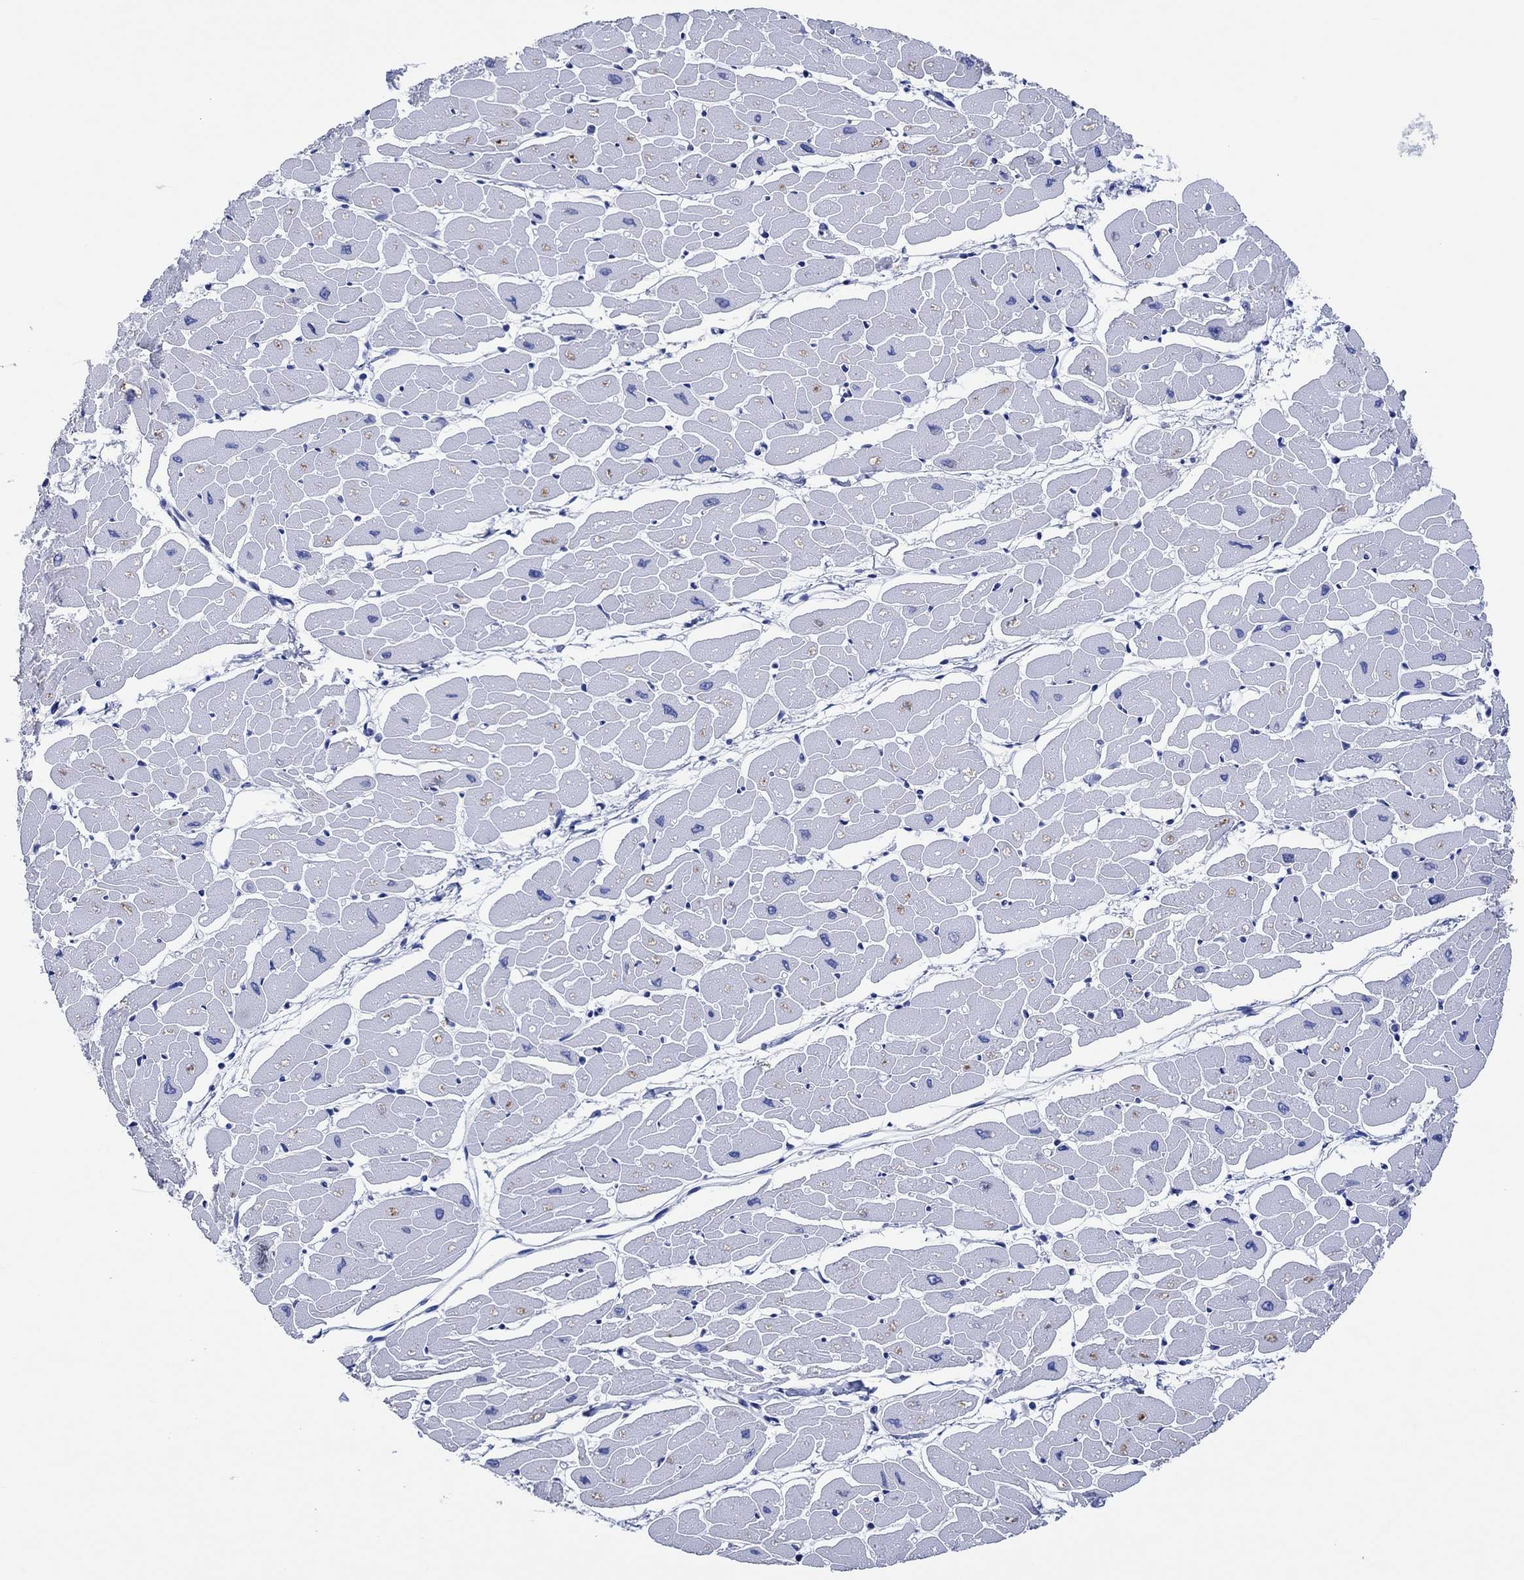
{"staining": {"intensity": "negative", "quantity": "none", "location": "none"}, "tissue": "heart muscle", "cell_type": "Cardiomyocytes", "image_type": "normal", "snomed": [{"axis": "morphology", "description": "Normal tissue, NOS"}, {"axis": "topography", "description": "Heart"}], "caption": "Micrograph shows no significant protein positivity in cardiomyocytes of unremarkable heart muscle.", "gene": "CPNE6", "patient": {"sex": "male", "age": 57}}